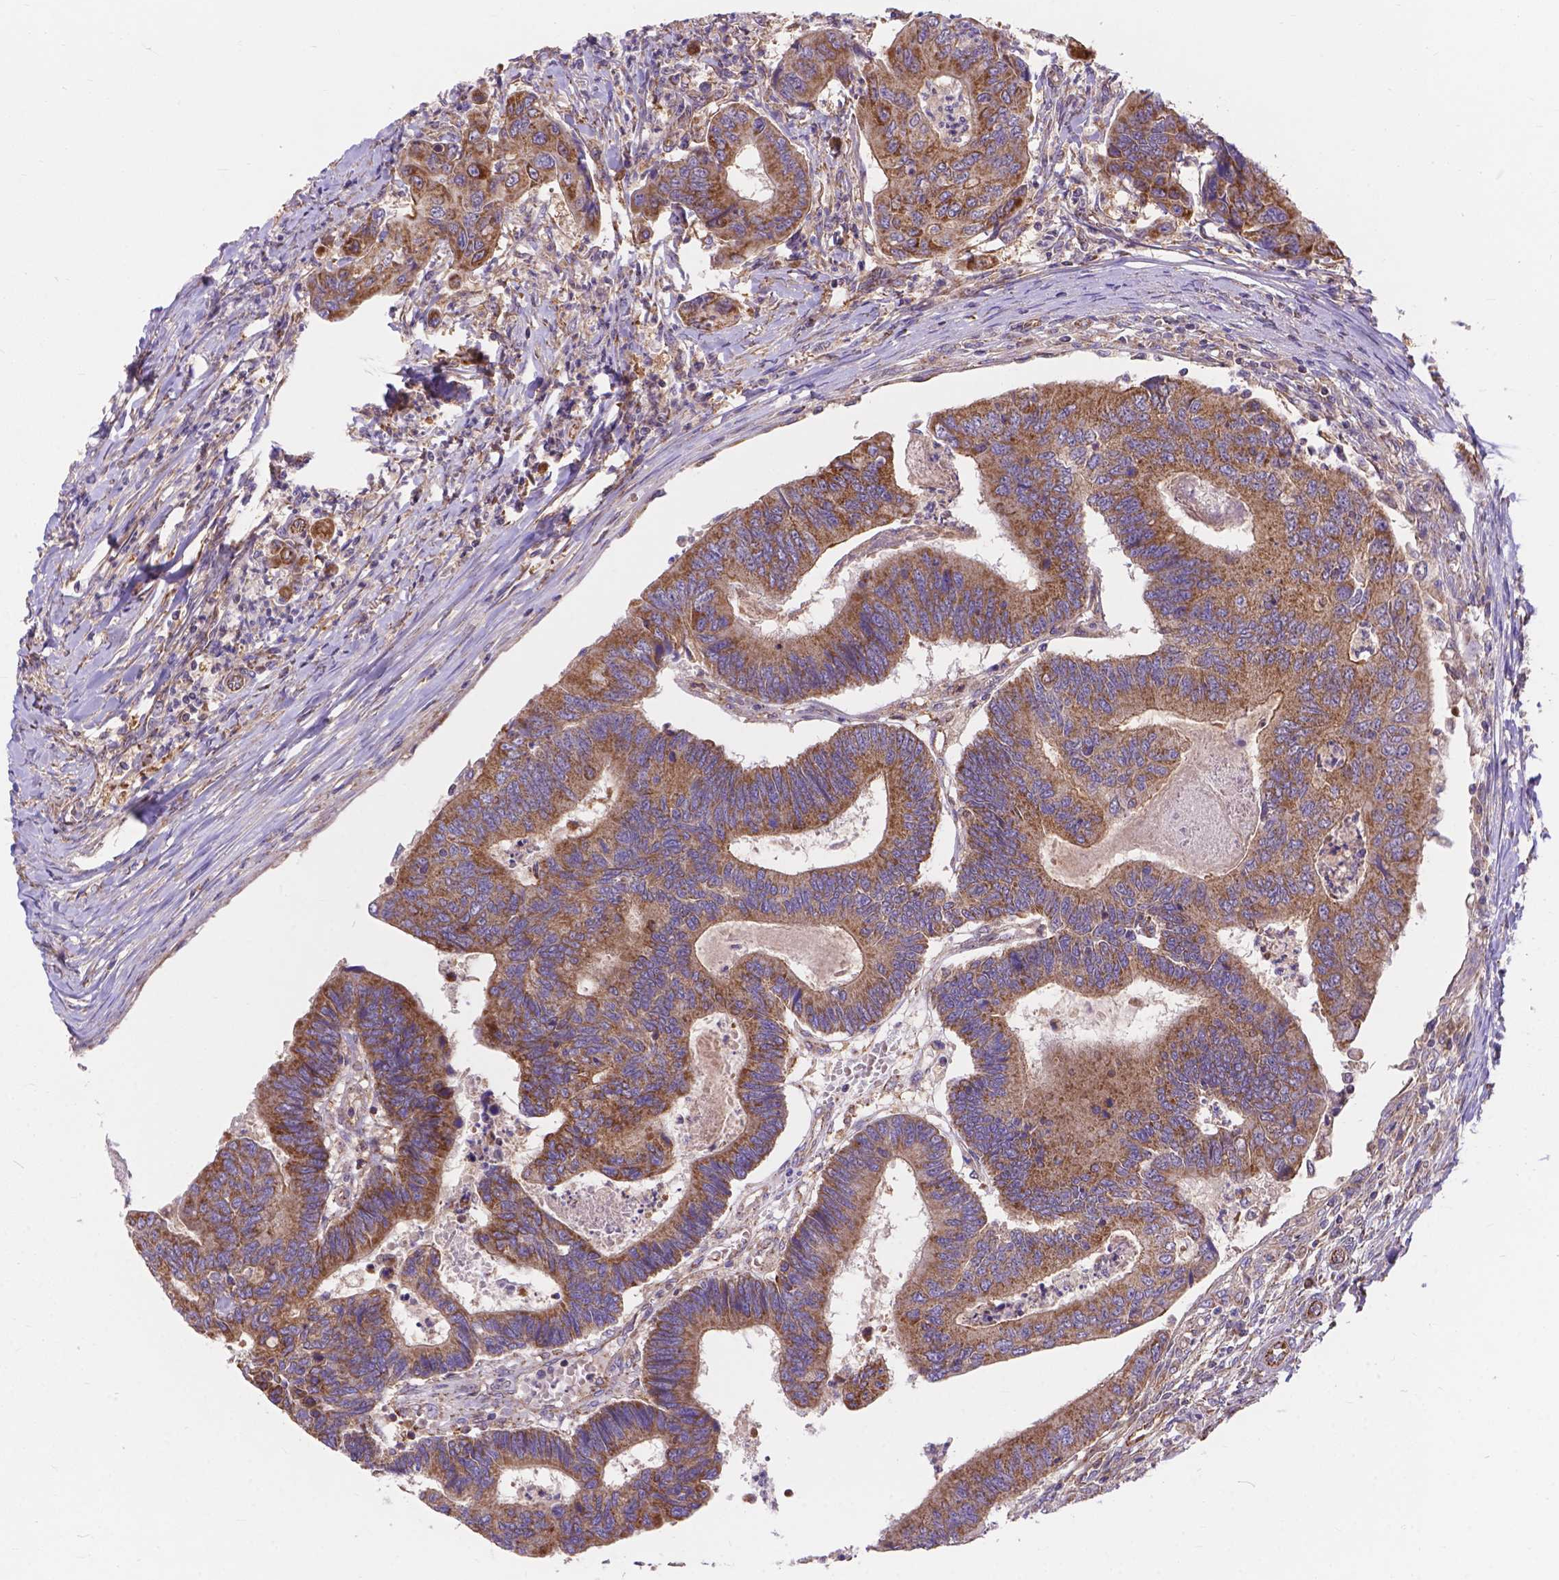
{"staining": {"intensity": "moderate", "quantity": ">75%", "location": "cytoplasmic/membranous"}, "tissue": "colorectal cancer", "cell_type": "Tumor cells", "image_type": "cancer", "snomed": [{"axis": "morphology", "description": "Adenocarcinoma, NOS"}, {"axis": "topography", "description": "Colon"}], "caption": "There is medium levels of moderate cytoplasmic/membranous staining in tumor cells of colorectal cancer (adenocarcinoma), as demonstrated by immunohistochemical staining (brown color).", "gene": "AK3", "patient": {"sex": "female", "age": 67}}